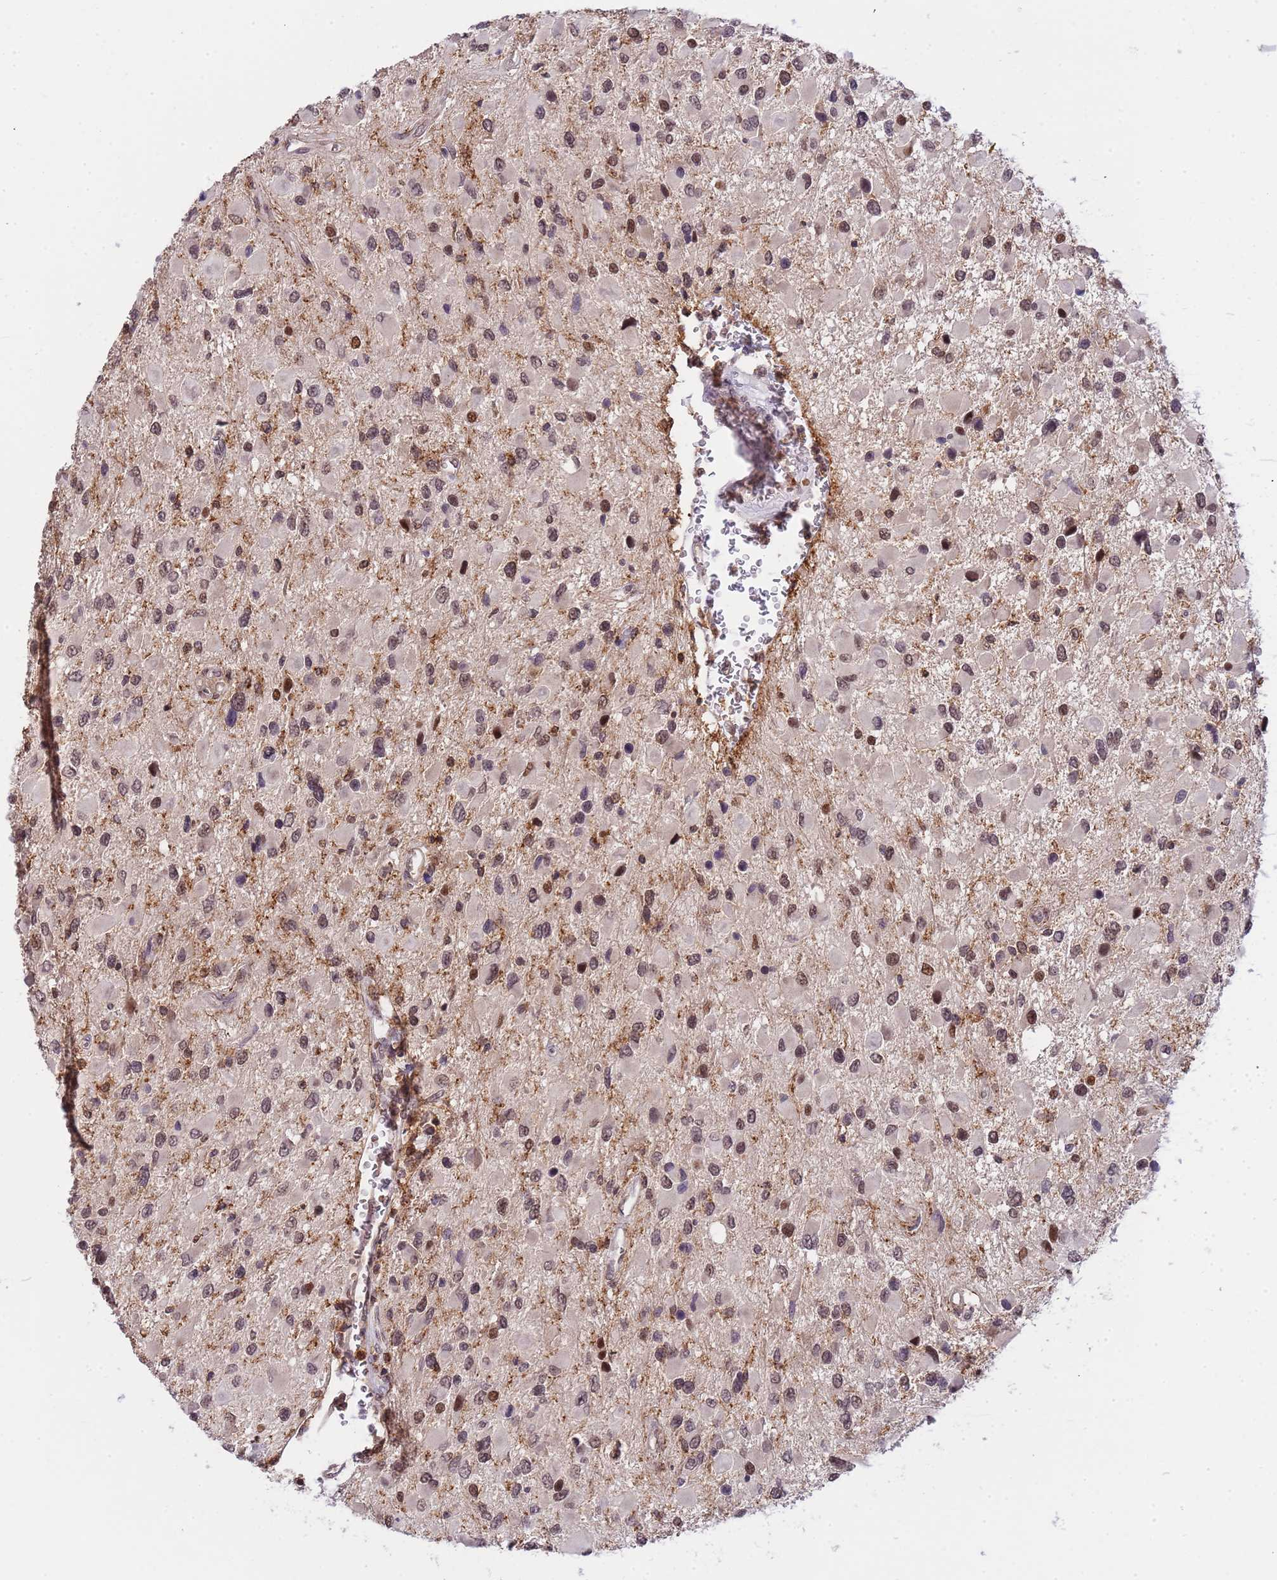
{"staining": {"intensity": "moderate", "quantity": ">75%", "location": "nuclear"}, "tissue": "glioma", "cell_type": "Tumor cells", "image_type": "cancer", "snomed": [{"axis": "morphology", "description": "Glioma, malignant, High grade"}, {"axis": "topography", "description": "Brain"}], "caption": "Malignant glioma (high-grade) was stained to show a protein in brown. There is medium levels of moderate nuclear positivity in about >75% of tumor cells. (IHC, brightfield microscopy, high magnification).", "gene": "CD53", "patient": {"sex": "male", "age": 53}}